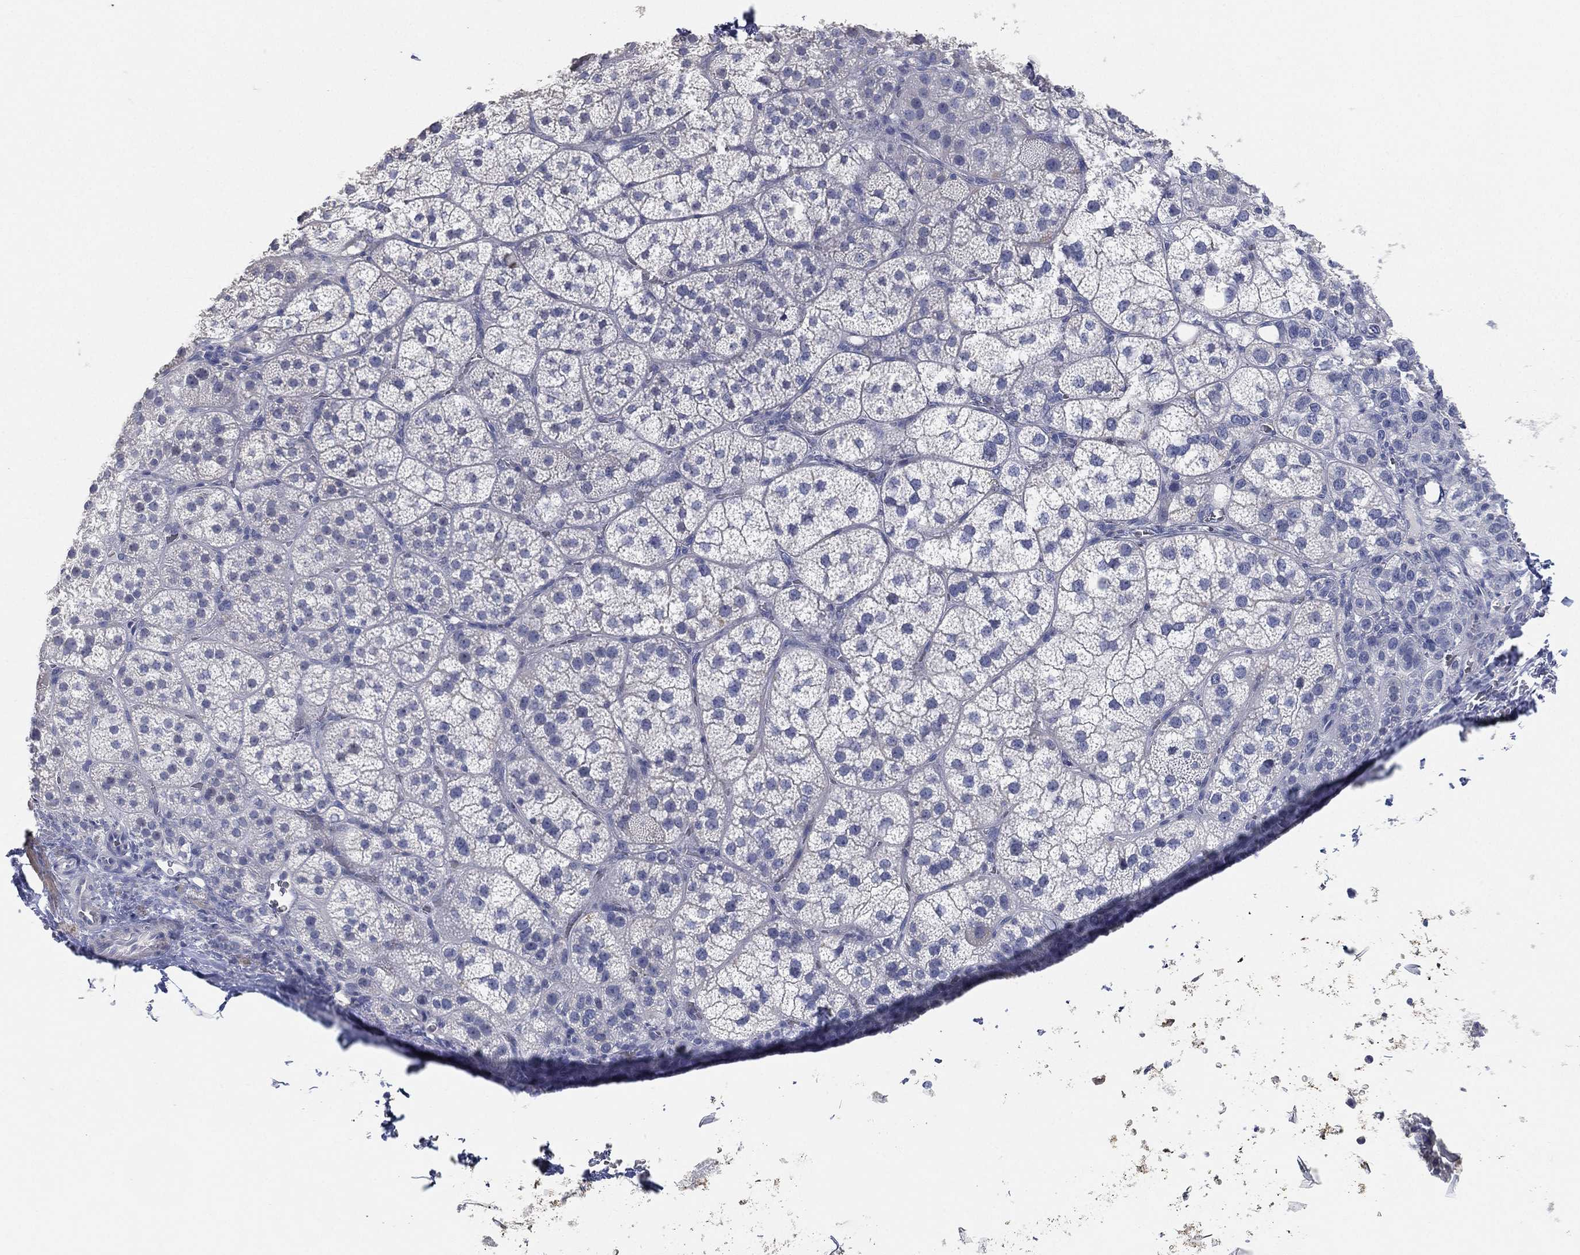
{"staining": {"intensity": "negative", "quantity": "none", "location": "none"}, "tissue": "adrenal gland", "cell_type": "Glandular cells", "image_type": "normal", "snomed": [{"axis": "morphology", "description": "Normal tissue, NOS"}, {"axis": "topography", "description": "Adrenal gland"}], "caption": "IHC image of unremarkable adrenal gland: human adrenal gland stained with DAB reveals no significant protein staining in glandular cells. (DAB (3,3'-diaminobenzidine) immunohistochemistry (IHC) visualized using brightfield microscopy, high magnification).", "gene": "FAM187B", "patient": {"sex": "female", "age": 60}}